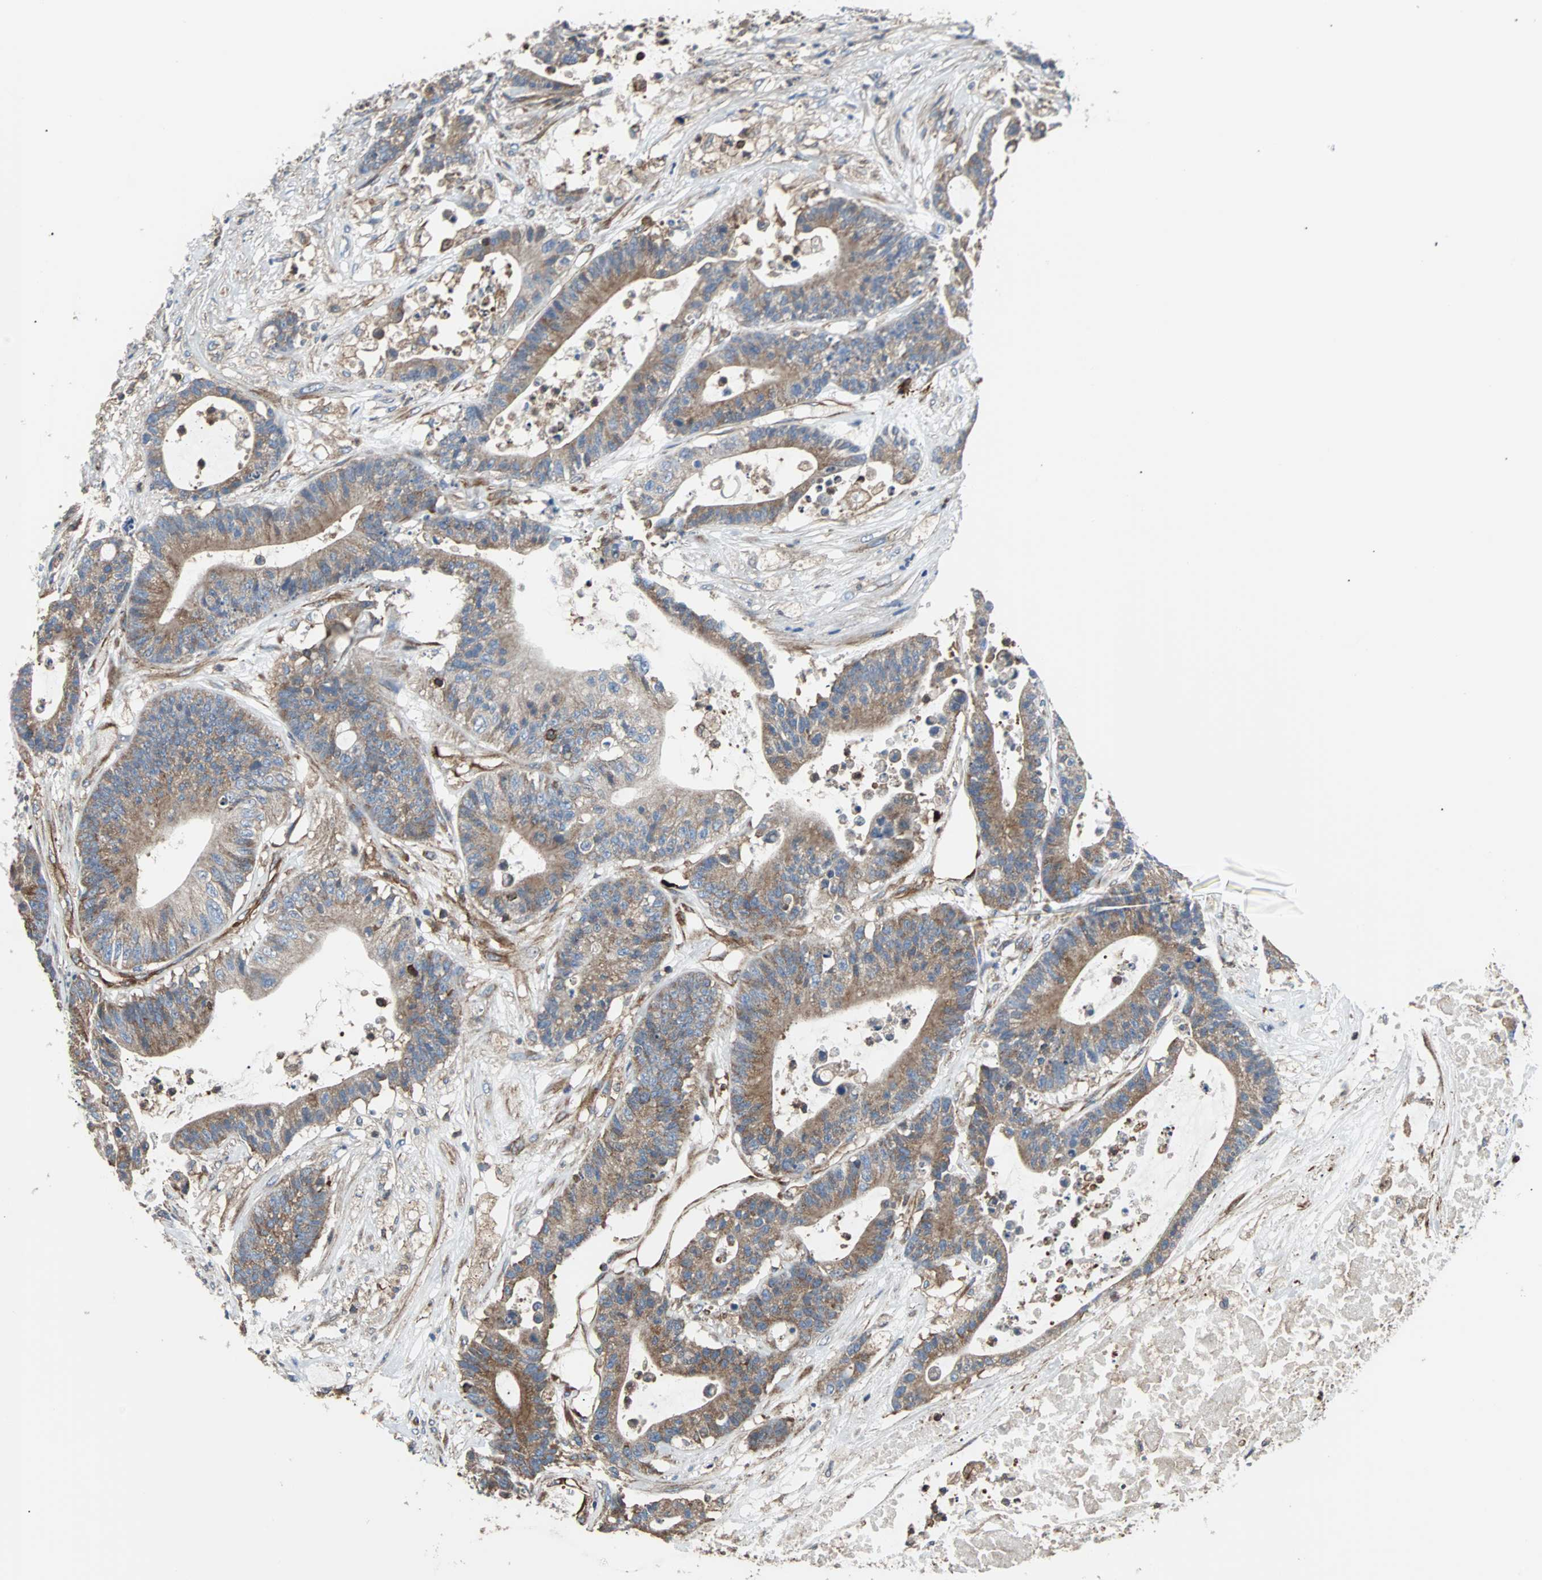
{"staining": {"intensity": "weak", "quantity": ">75%", "location": "cytoplasmic/membranous"}, "tissue": "colorectal cancer", "cell_type": "Tumor cells", "image_type": "cancer", "snomed": [{"axis": "morphology", "description": "Adenocarcinoma, NOS"}, {"axis": "topography", "description": "Colon"}], "caption": "Colorectal adenocarcinoma stained for a protein (brown) shows weak cytoplasmic/membranous positive expression in about >75% of tumor cells.", "gene": "PLCG2", "patient": {"sex": "female", "age": 84}}